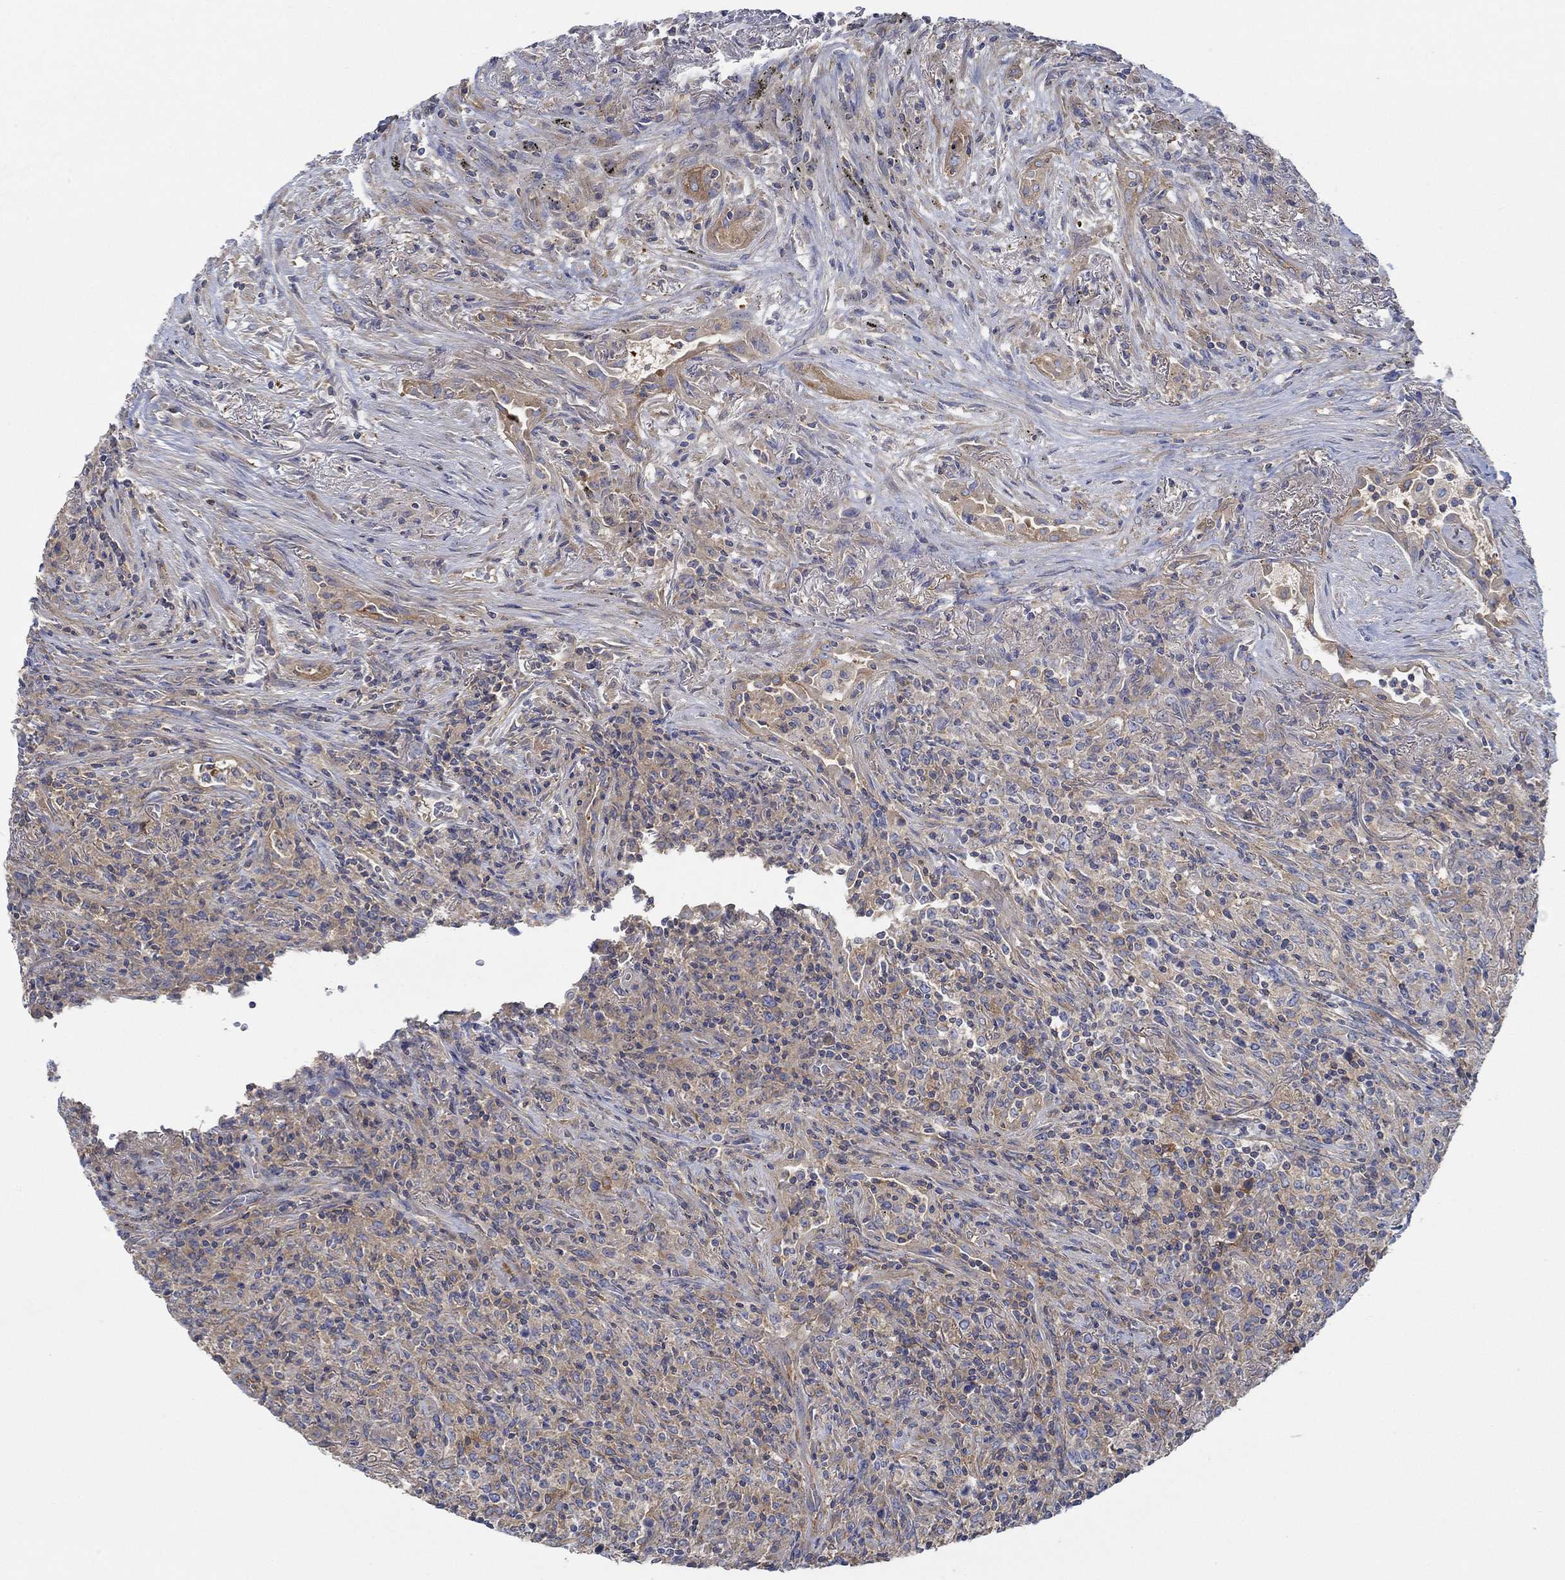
{"staining": {"intensity": "negative", "quantity": "none", "location": "none"}, "tissue": "lymphoma", "cell_type": "Tumor cells", "image_type": "cancer", "snomed": [{"axis": "morphology", "description": "Malignant lymphoma, non-Hodgkin's type, High grade"}, {"axis": "topography", "description": "Lung"}], "caption": "A photomicrograph of malignant lymphoma, non-Hodgkin's type (high-grade) stained for a protein shows no brown staining in tumor cells.", "gene": "SPAG9", "patient": {"sex": "male", "age": 79}}